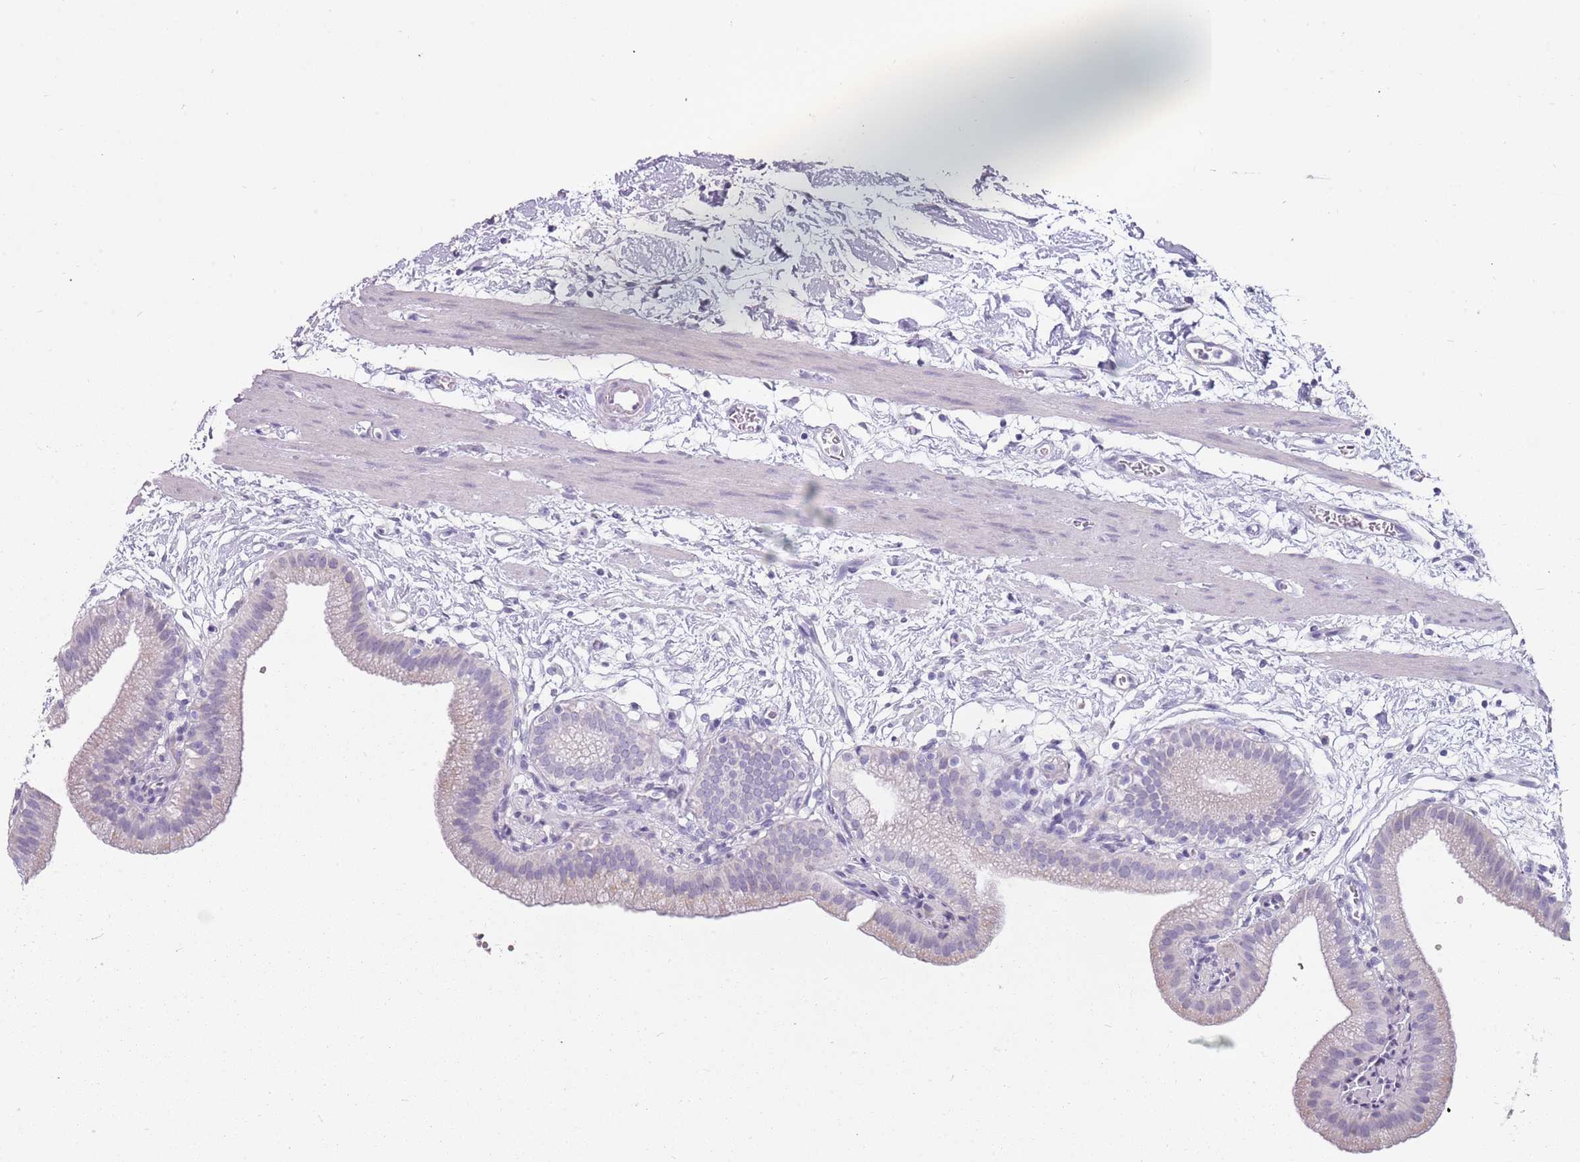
{"staining": {"intensity": "negative", "quantity": "none", "location": "none"}, "tissue": "gallbladder", "cell_type": "Glandular cells", "image_type": "normal", "snomed": [{"axis": "morphology", "description": "Normal tissue, NOS"}, {"axis": "topography", "description": "Gallbladder"}], "caption": "This is a image of IHC staining of benign gallbladder, which shows no expression in glandular cells.", "gene": "DDX4", "patient": {"sex": "male", "age": 55}}